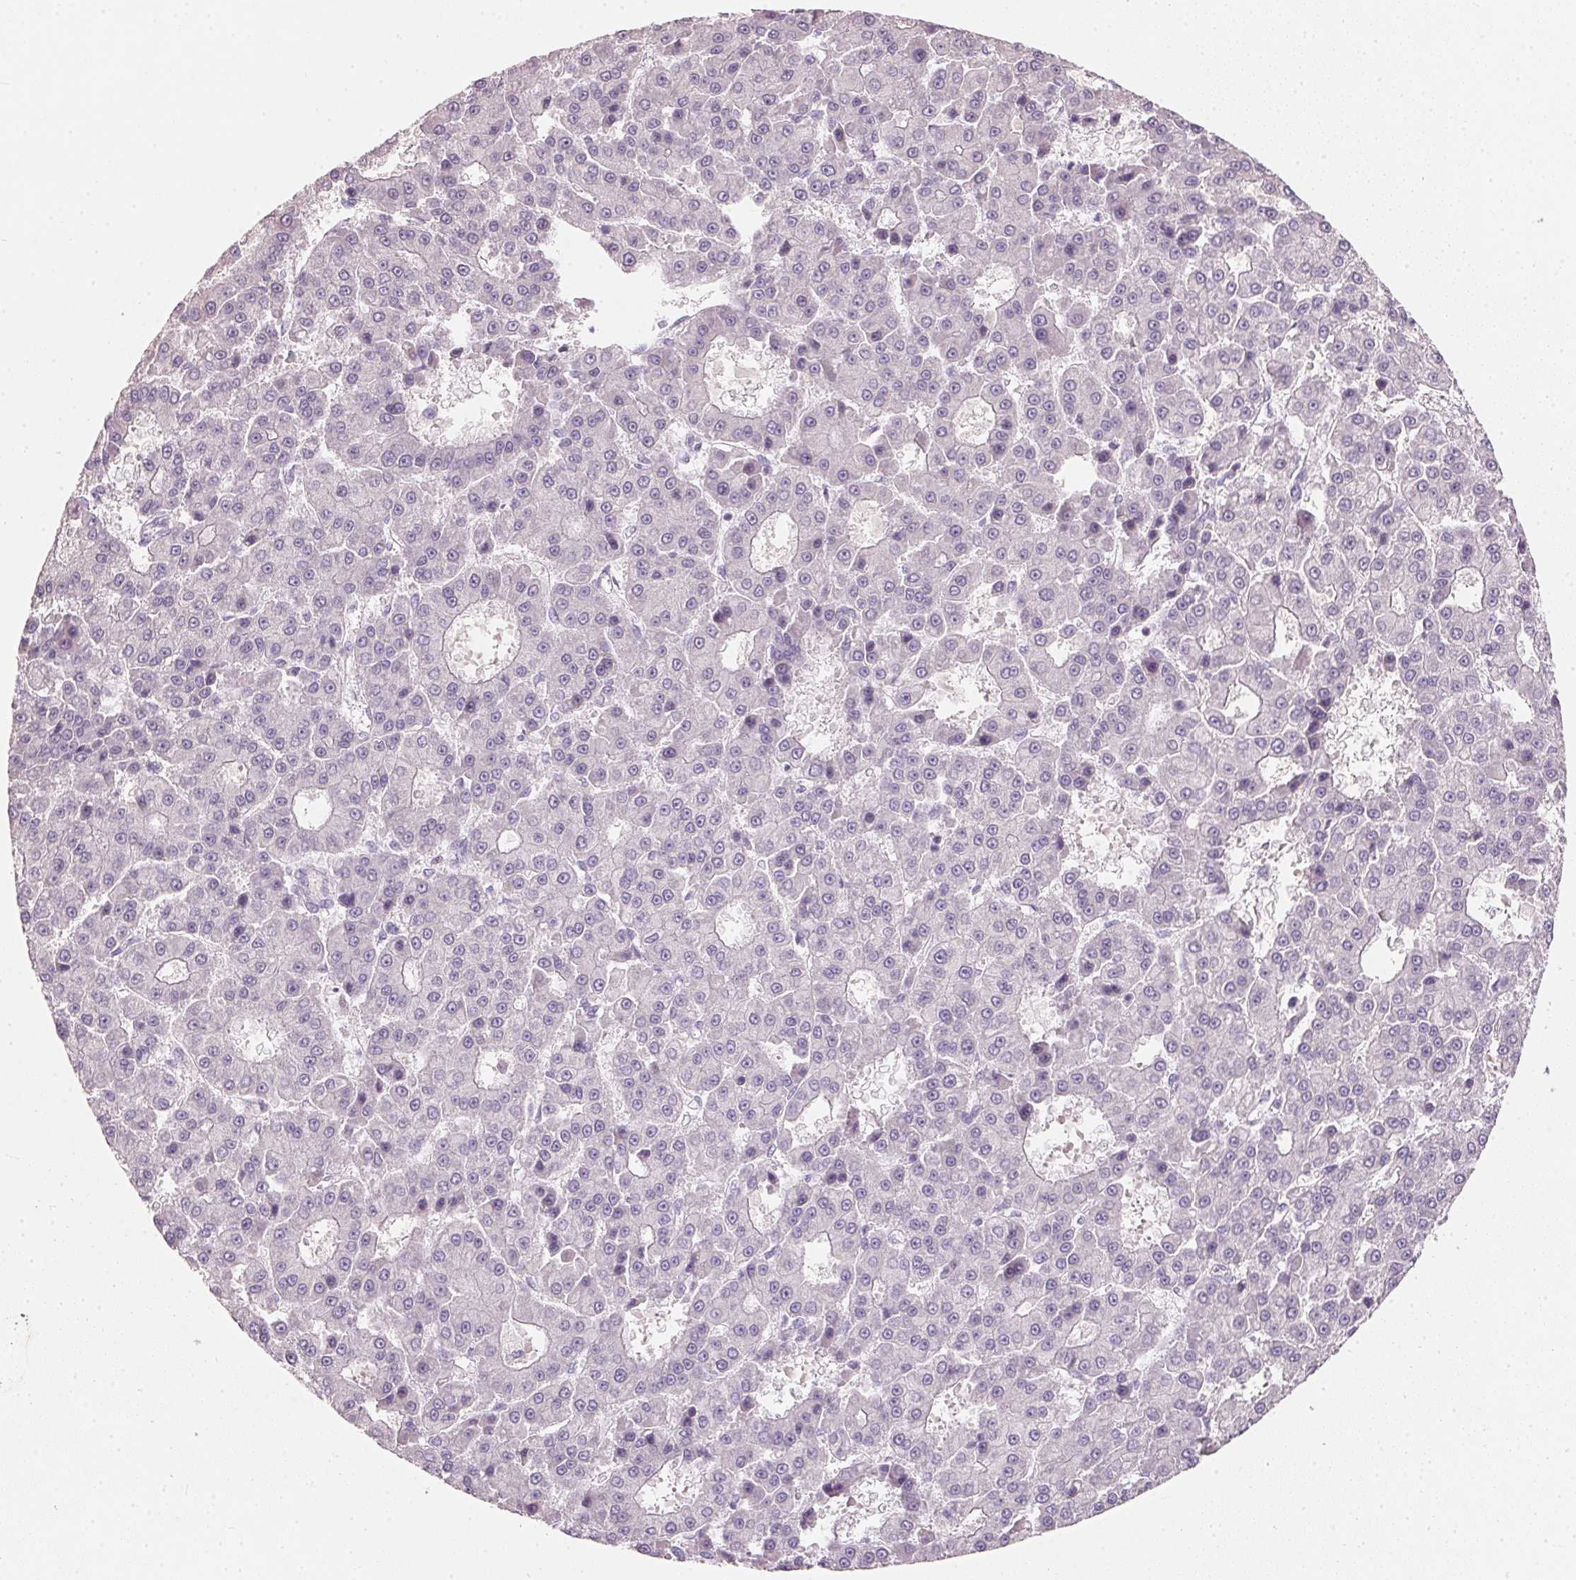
{"staining": {"intensity": "negative", "quantity": "none", "location": "none"}, "tissue": "liver cancer", "cell_type": "Tumor cells", "image_type": "cancer", "snomed": [{"axis": "morphology", "description": "Carcinoma, Hepatocellular, NOS"}, {"axis": "topography", "description": "Liver"}], "caption": "DAB immunohistochemical staining of liver cancer demonstrates no significant staining in tumor cells. Nuclei are stained in blue.", "gene": "HSD17B1", "patient": {"sex": "male", "age": 70}}